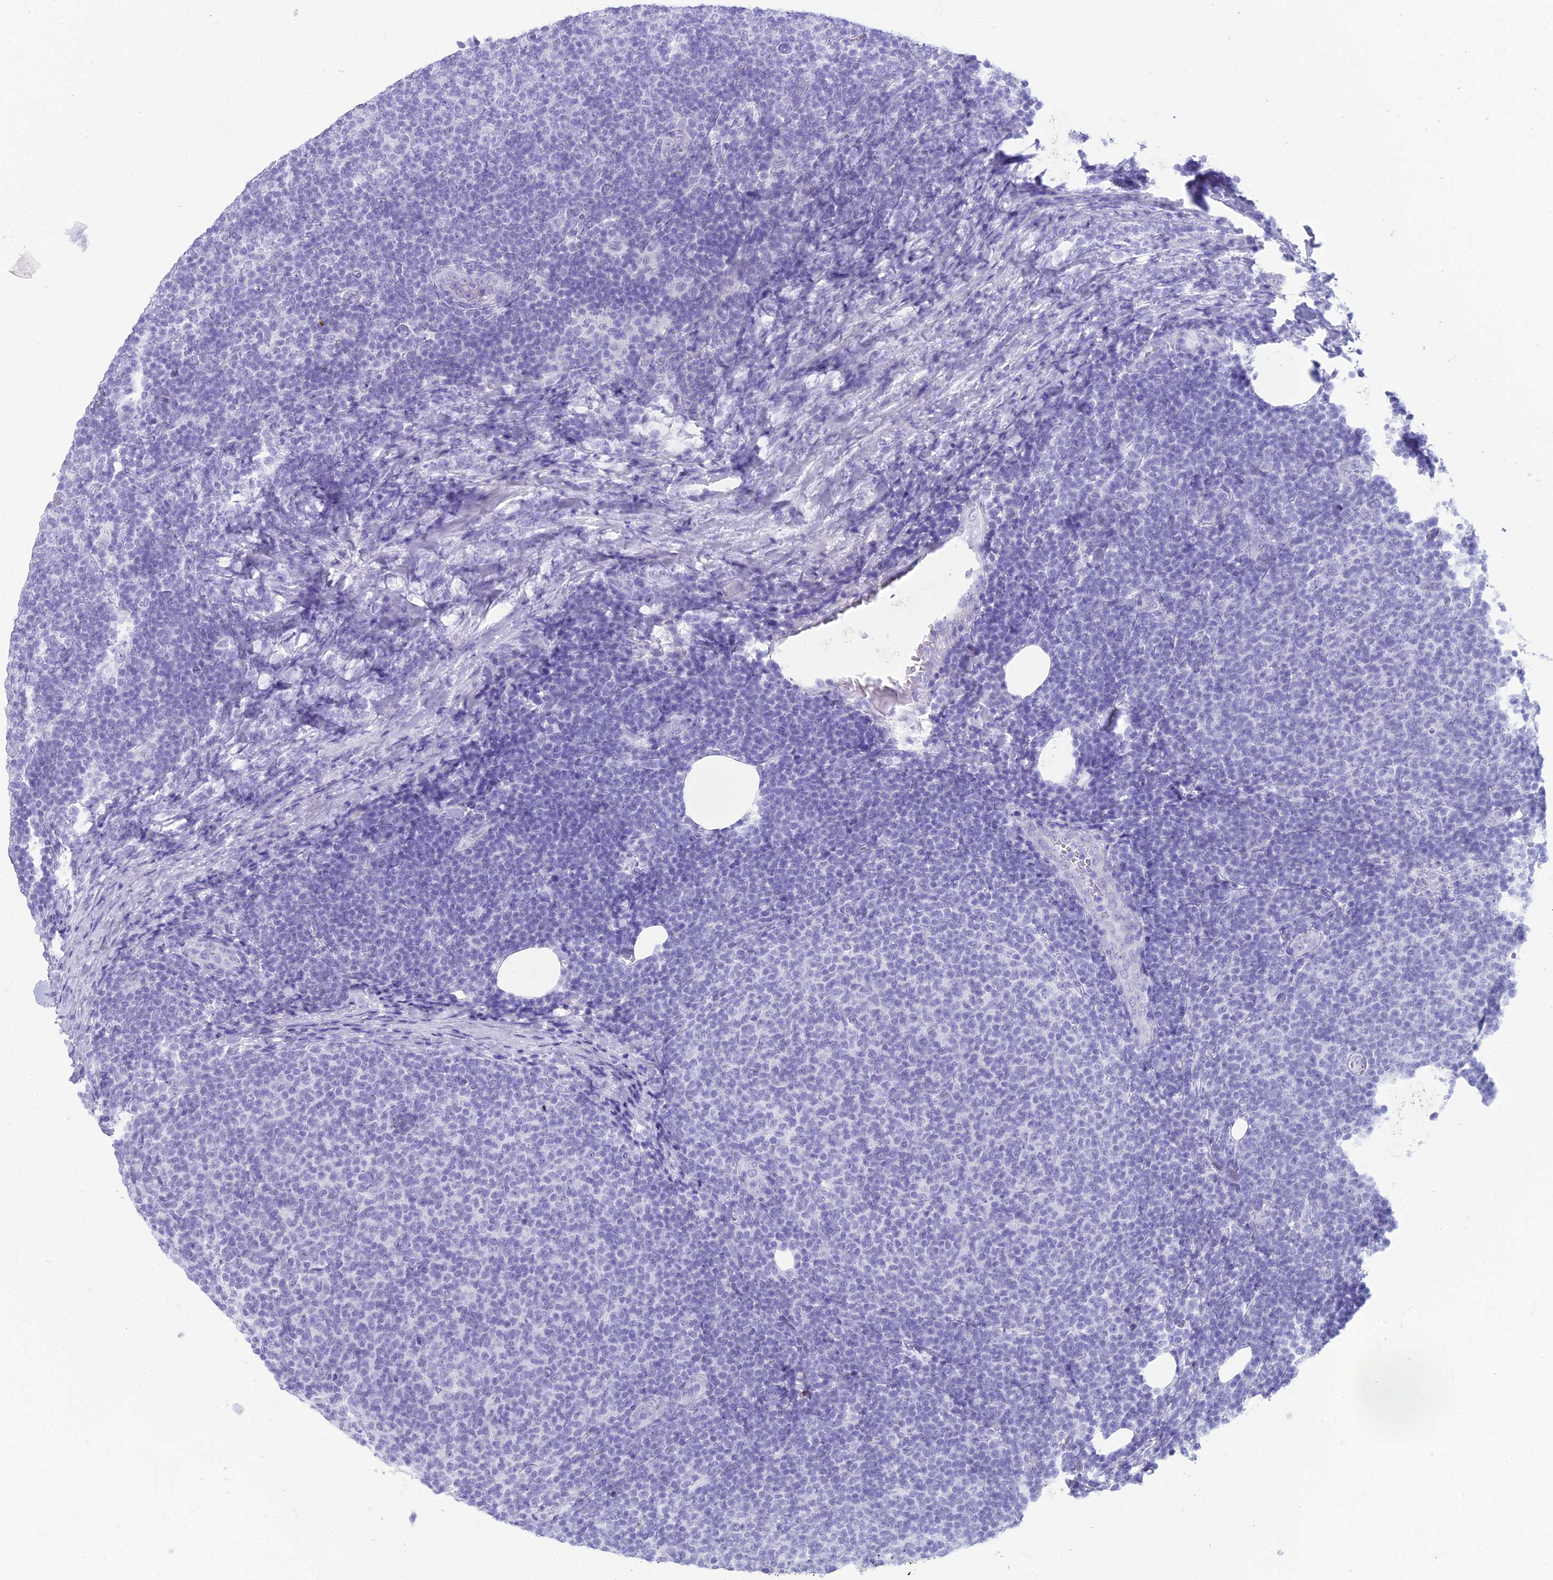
{"staining": {"intensity": "negative", "quantity": "none", "location": "none"}, "tissue": "lymphoma", "cell_type": "Tumor cells", "image_type": "cancer", "snomed": [{"axis": "morphology", "description": "Malignant lymphoma, non-Hodgkin's type, Low grade"}, {"axis": "topography", "description": "Lymph node"}], "caption": "Immunohistochemistry (IHC) micrograph of neoplastic tissue: lymphoma stained with DAB reveals no significant protein staining in tumor cells.", "gene": "RNPS1", "patient": {"sex": "male", "age": 66}}